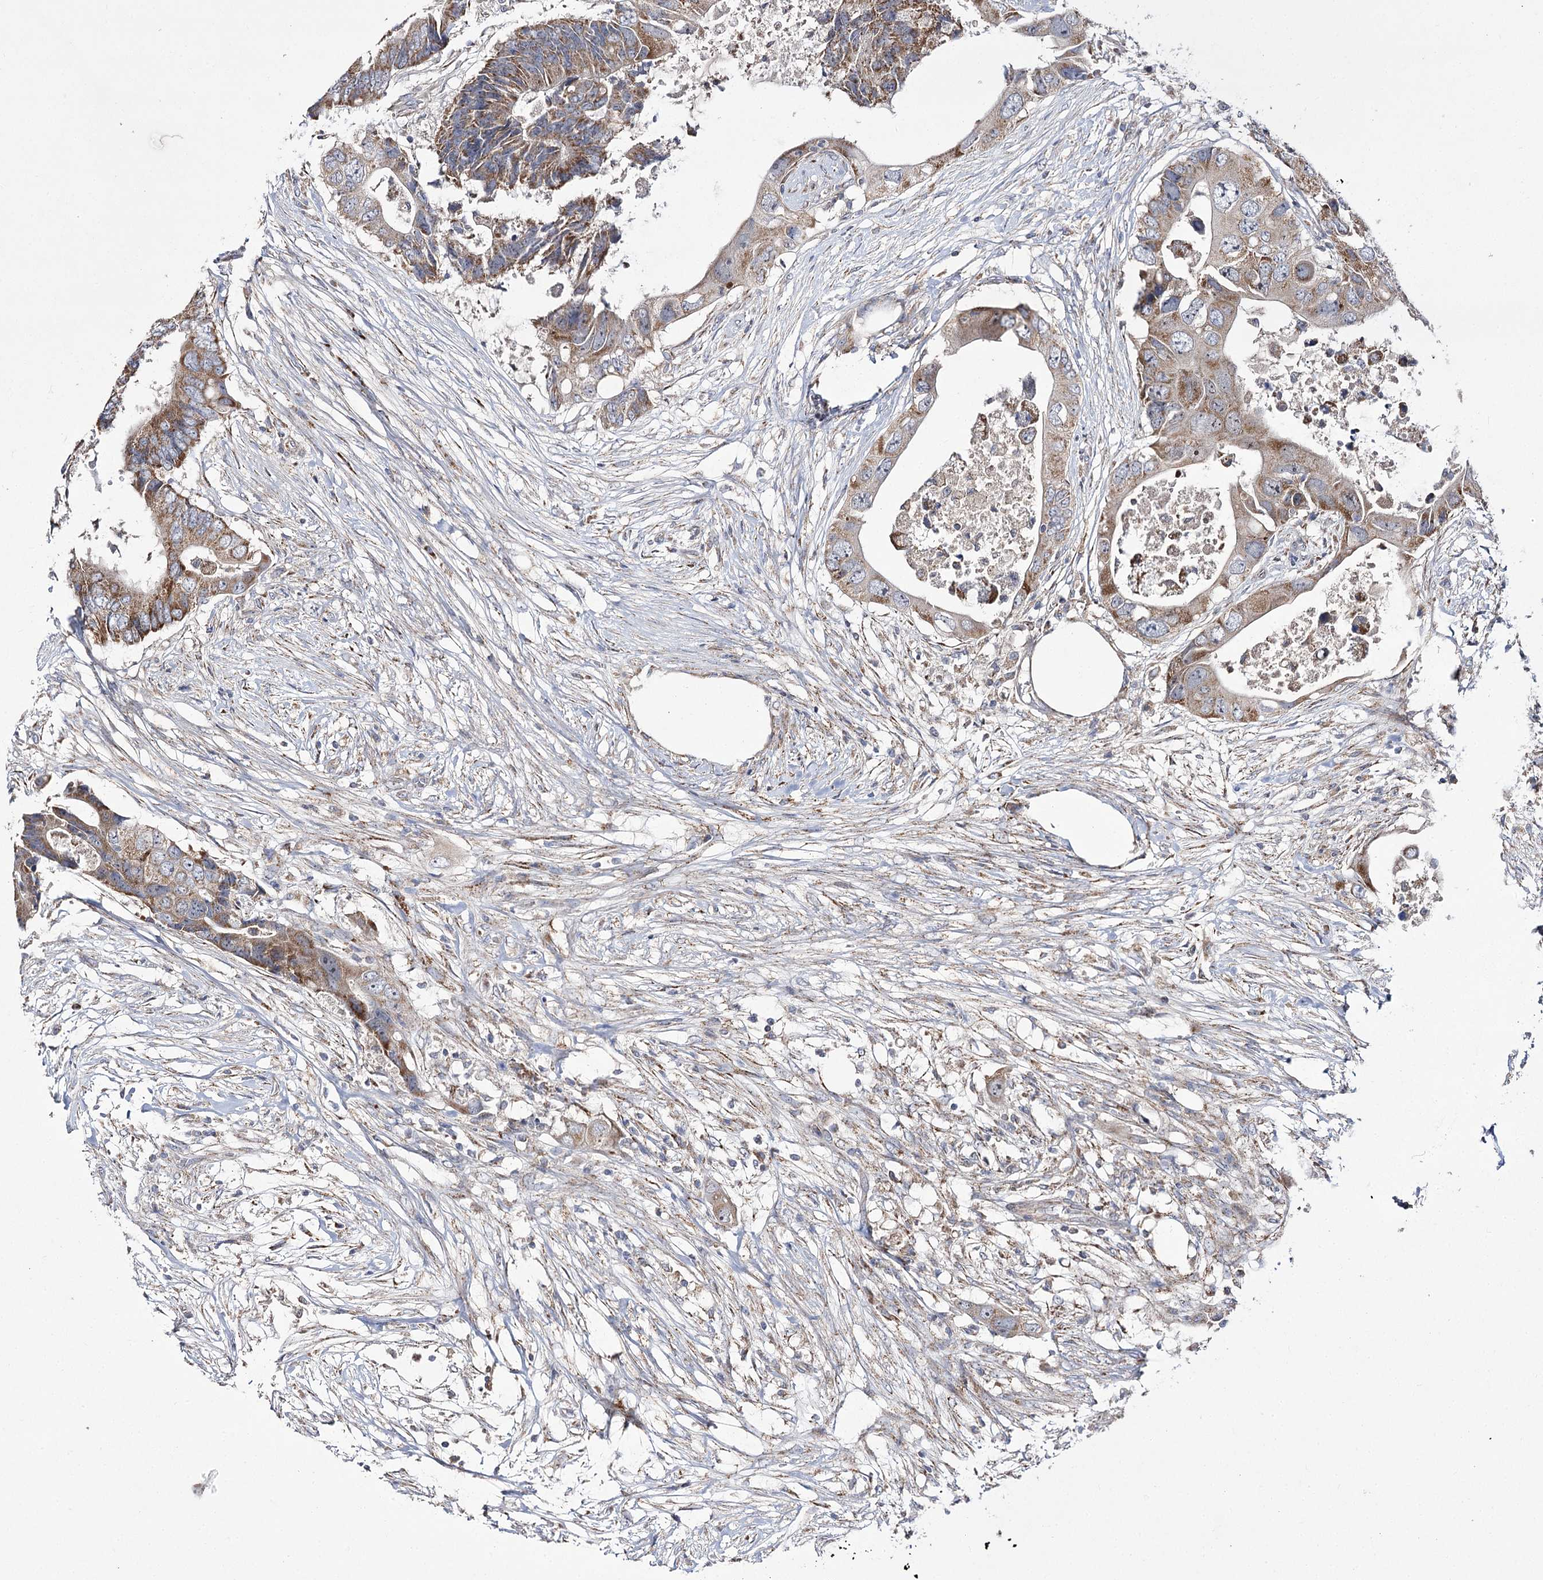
{"staining": {"intensity": "moderate", "quantity": ">75%", "location": "cytoplasmic/membranous"}, "tissue": "colorectal cancer", "cell_type": "Tumor cells", "image_type": "cancer", "snomed": [{"axis": "morphology", "description": "Adenocarcinoma, NOS"}, {"axis": "topography", "description": "Colon"}], "caption": "The image displays immunohistochemical staining of colorectal cancer (adenocarcinoma). There is moderate cytoplasmic/membranous expression is present in about >75% of tumor cells. (Brightfield microscopy of DAB IHC at high magnification).", "gene": "NADK2", "patient": {"sex": "male", "age": 71}}